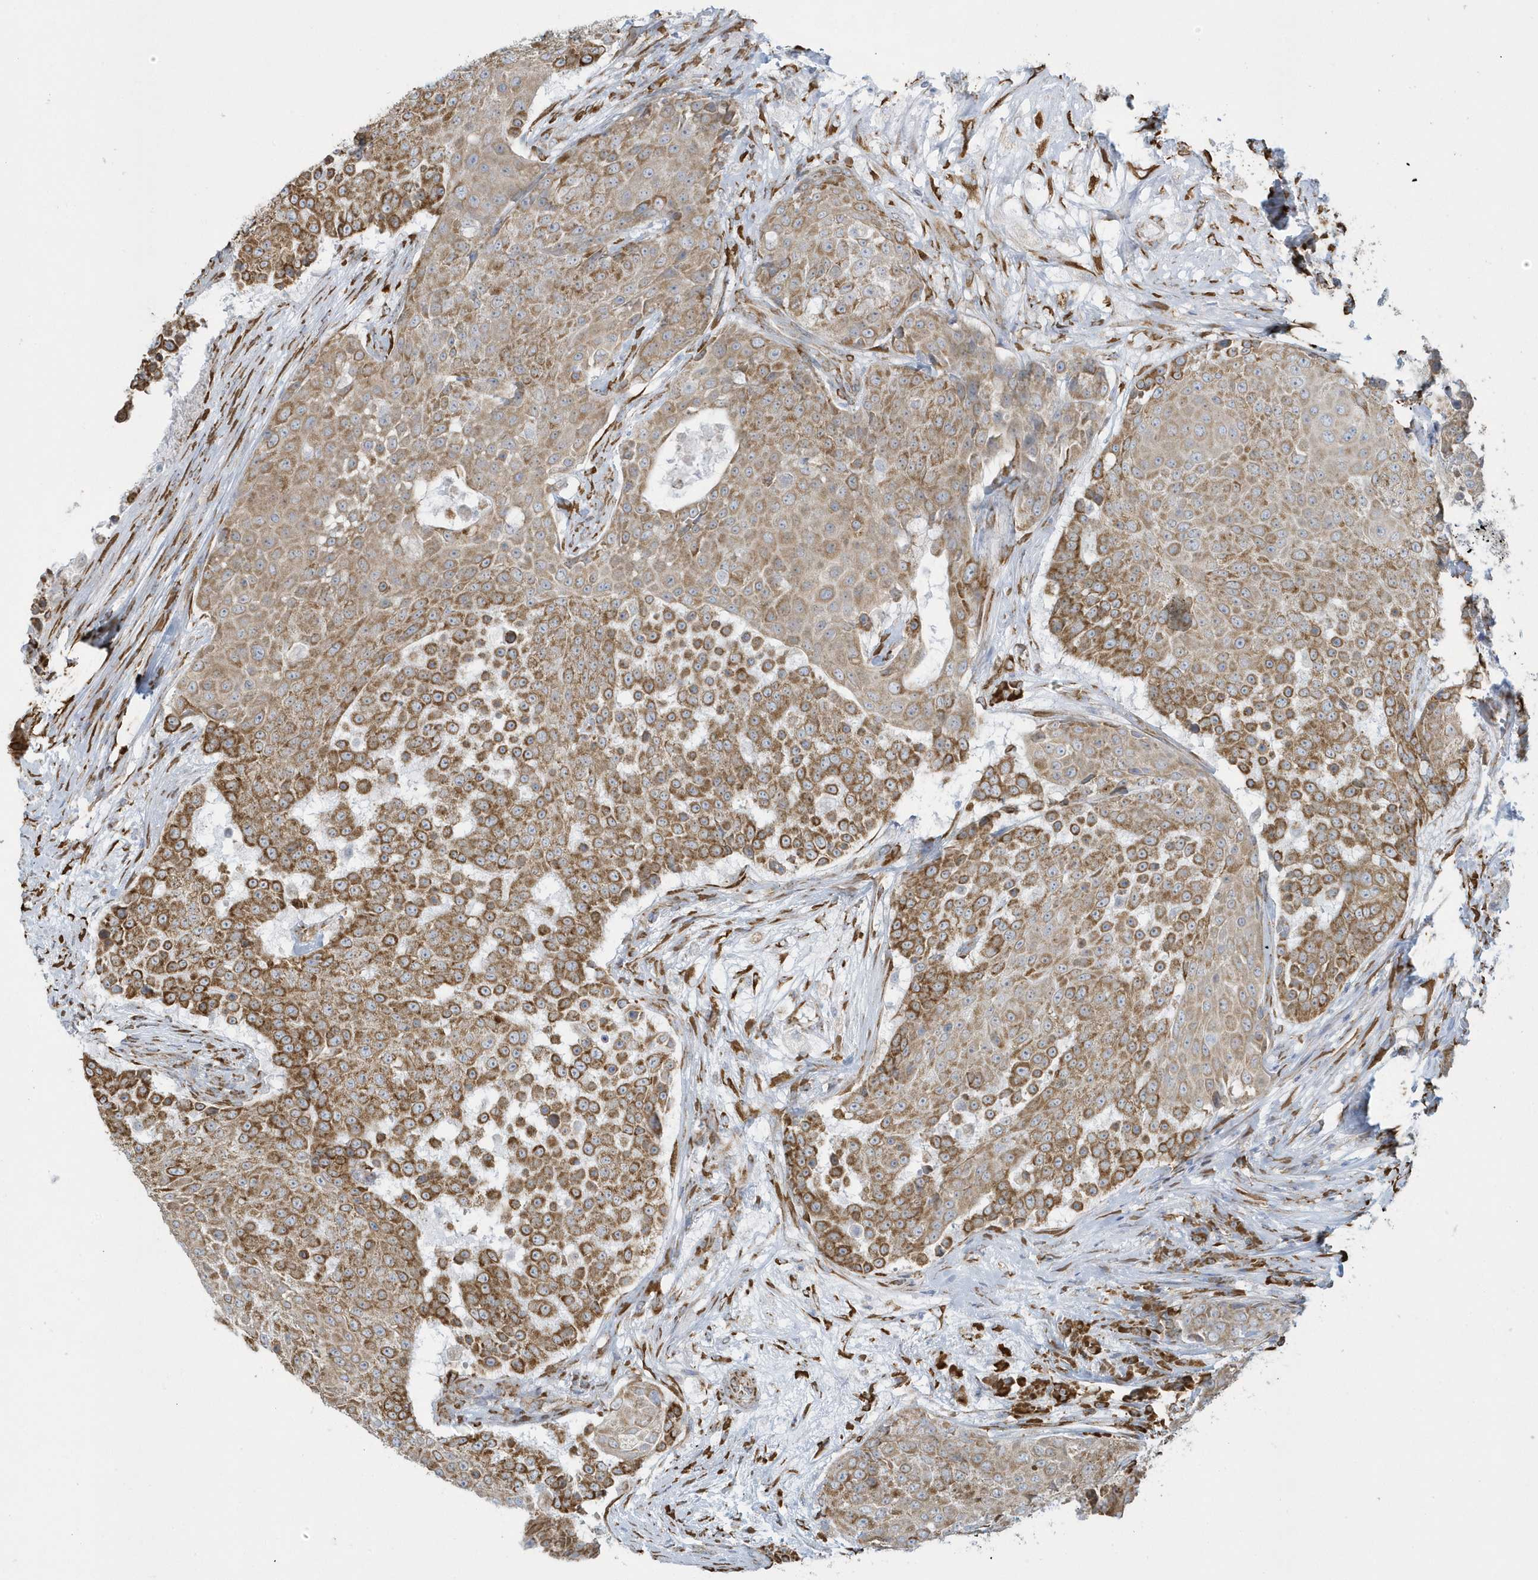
{"staining": {"intensity": "moderate", "quantity": ">75%", "location": "cytoplasmic/membranous"}, "tissue": "urothelial cancer", "cell_type": "Tumor cells", "image_type": "cancer", "snomed": [{"axis": "morphology", "description": "Urothelial carcinoma, High grade"}, {"axis": "topography", "description": "Urinary bladder"}], "caption": "IHC staining of urothelial cancer, which demonstrates medium levels of moderate cytoplasmic/membranous positivity in approximately >75% of tumor cells indicating moderate cytoplasmic/membranous protein positivity. The staining was performed using DAB (brown) for protein detection and nuclei were counterstained in hematoxylin (blue).", "gene": "DCAF1", "patient": {"sex": "female", "age": 63}}